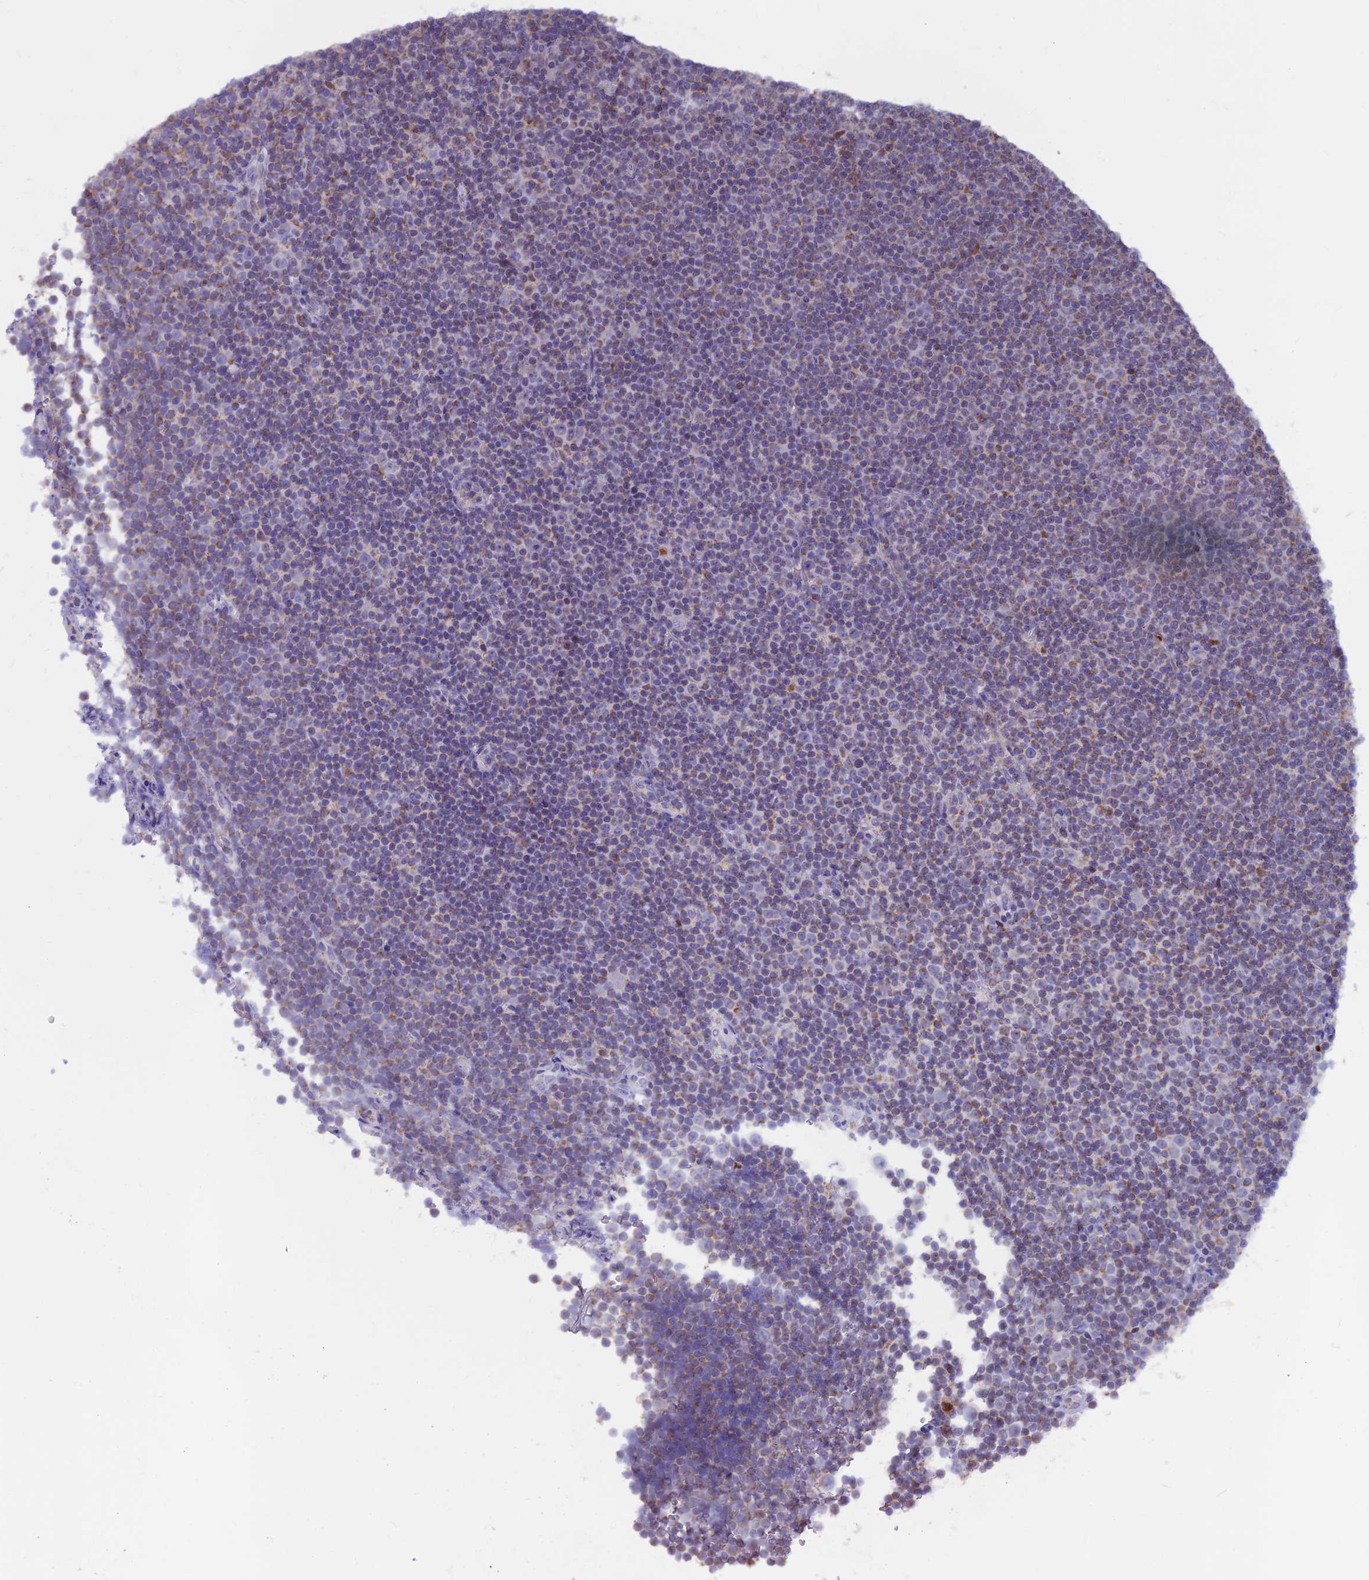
{"staining": {"intensity": "negative", "quantity": "none", "location": "none"}, "tissue": "lymphoma", "cell_type": "Tumor cells", "image_type": "cancer", "snomed": [{"axis": "morphology", "description": "Malignant lymphoma, non-Hodgkin's type, Low grade"}, {"axis": "topography", "description": "Lymph node"}], "caption": "The immunohistochemistry (IHC) image has no significant positivity in tumor cells of lymphoma tissue.", "gene": "ACSS1", "patient": {"sex": "female", "age": 67}}